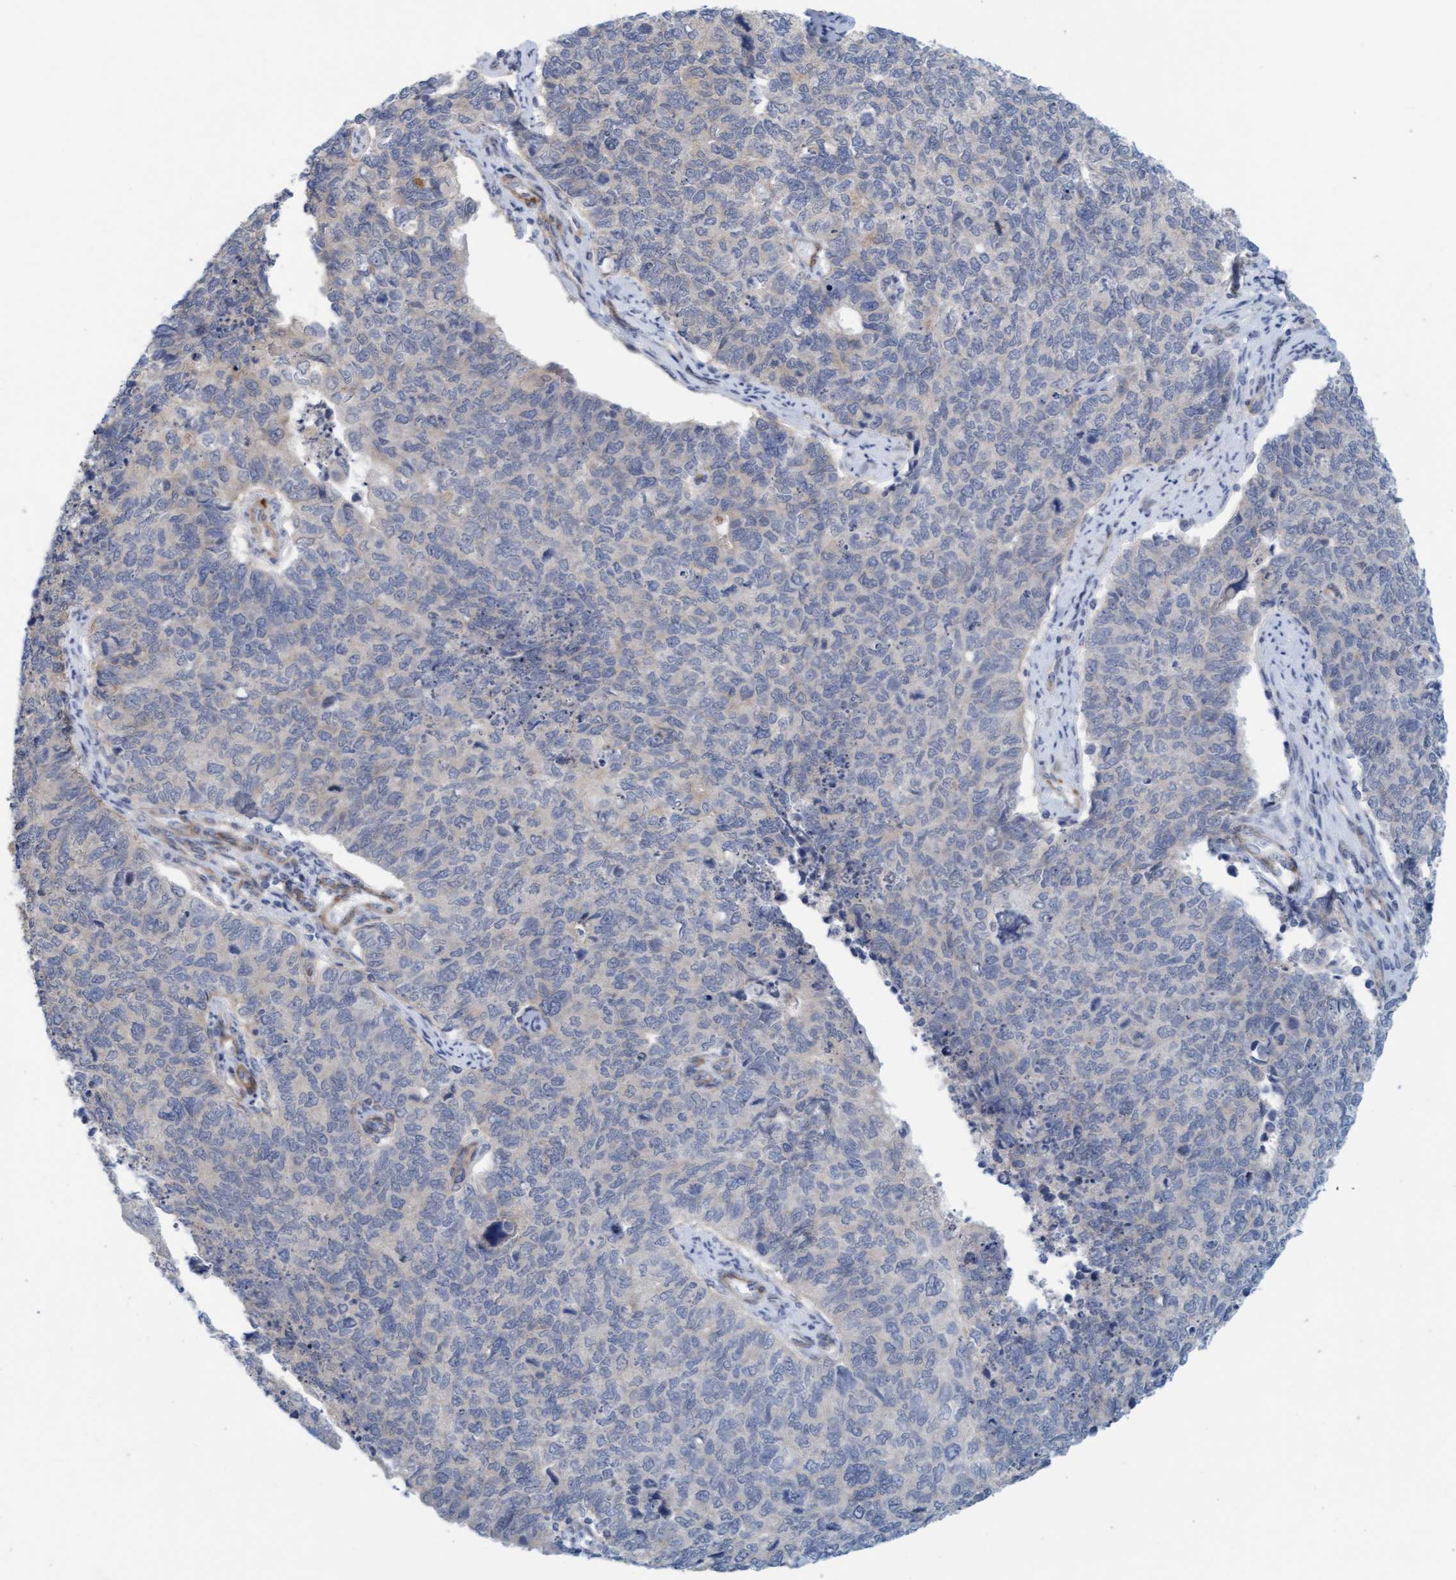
{"staining": {"intensity": "negative", "quantity": "none", "location": "none"}, "tissue": "cervical cancer", "cell_type": "Tumor cells", "image_type": "cancer", "snomed": [{"axis": "morphology", "description": "Squamous cell carcinoma, NOS"}, {"axis": "topography", "description": "Cervix"}], "caption": "Immunohistochemistry (IHC) micrograph of human squamous cell carcinoma (cervical) stained for a protein (brown), which shows no staining in tumor cells.", "gene": "TSTD2", "patient": {"sex": "female", "age": 63}}